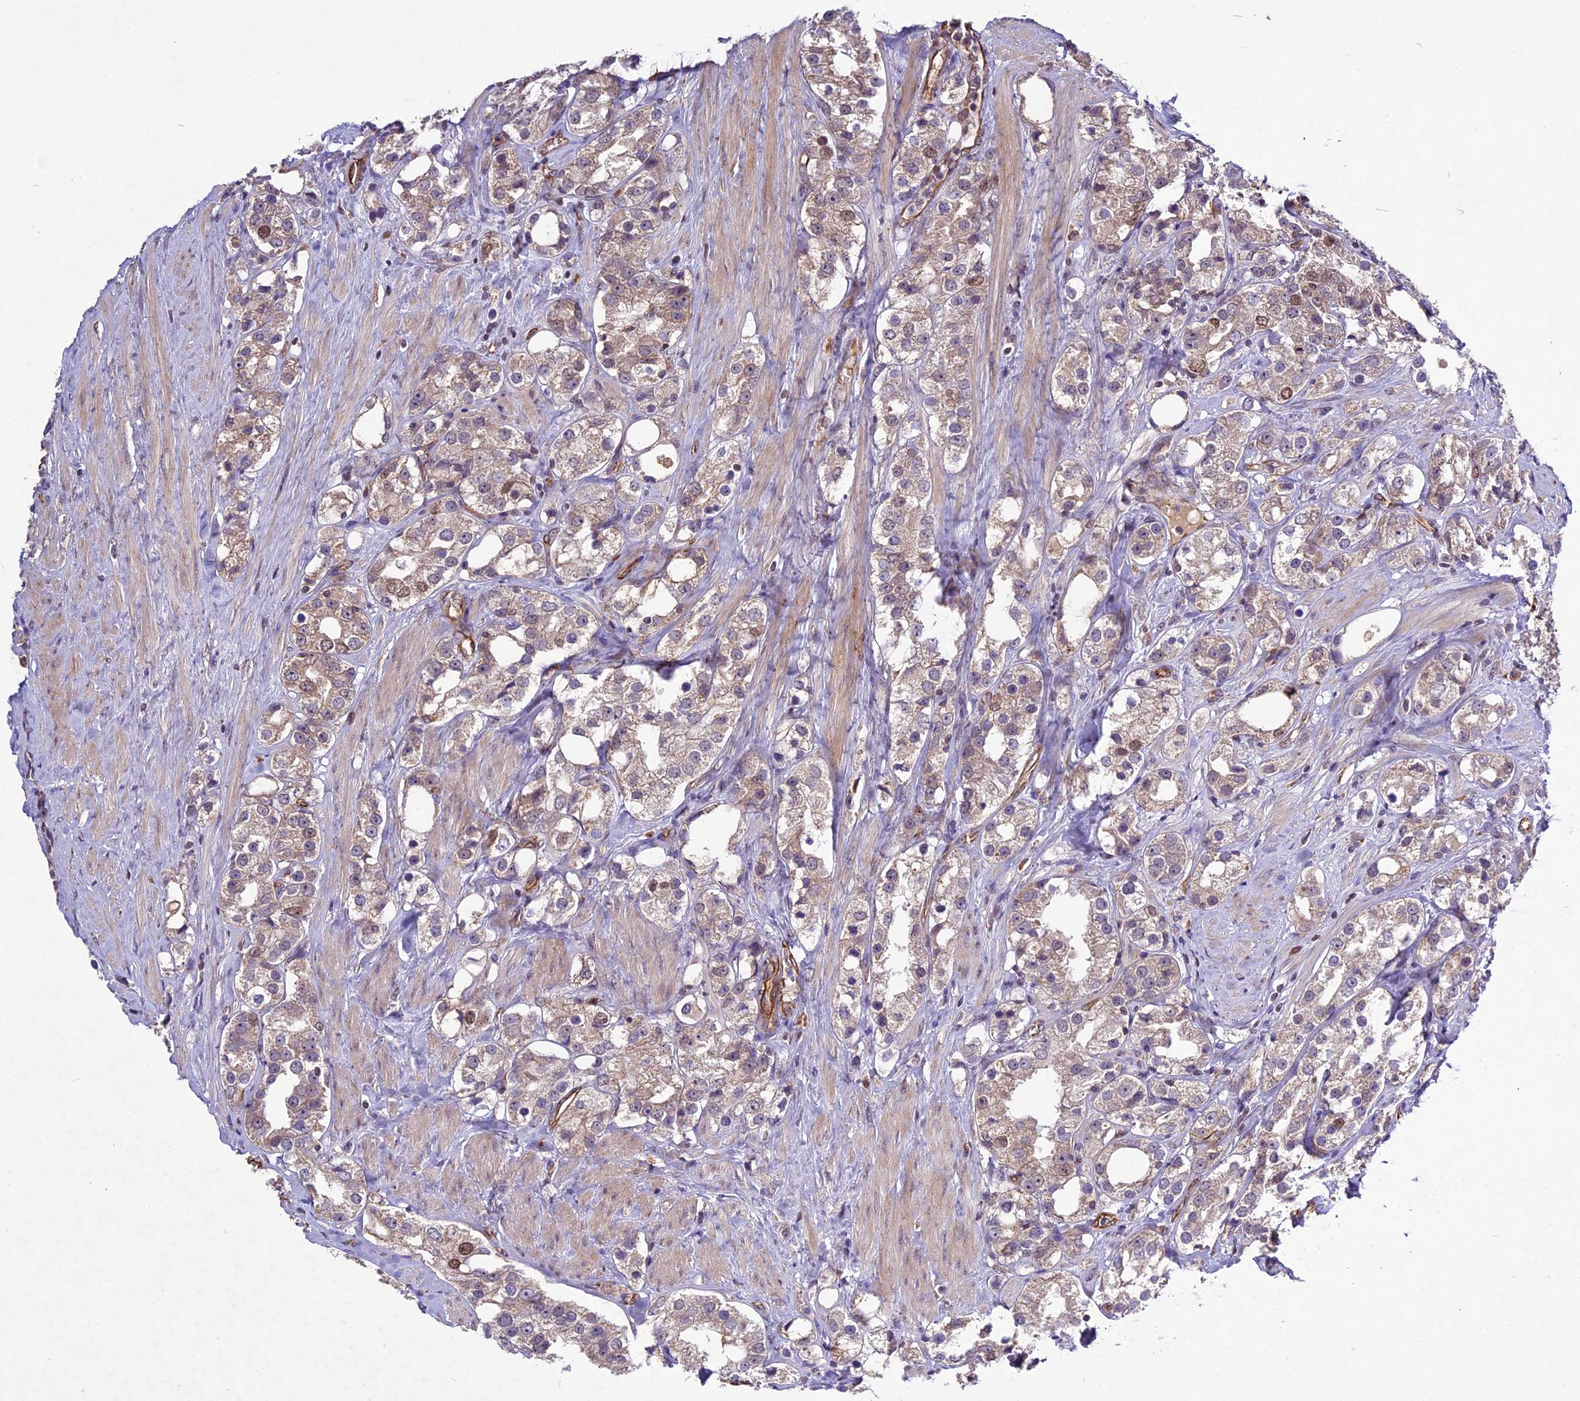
{"staining": {"intensity": "weak", "quantity": ">75%", "location": "cytoplasmic/membranous"}, "tissue": "prostate cancer", "cell_type": "Tumor cells", "image_type": "cancer", "snomed": [{"axis": "morphology", "description": "Adenocarcinoma, NOS"}, {"axis": "topography", "description": "Prostate"}], "caption": "Prostate adenocarcinoma tissue demonstrates weak cytoplasmic/membranous positivity in approximately >75% of tumor cells, visualized by immunohistochemistry.", "gene": "C3orf70", "patient": {"sex": "male", "age": 79}}